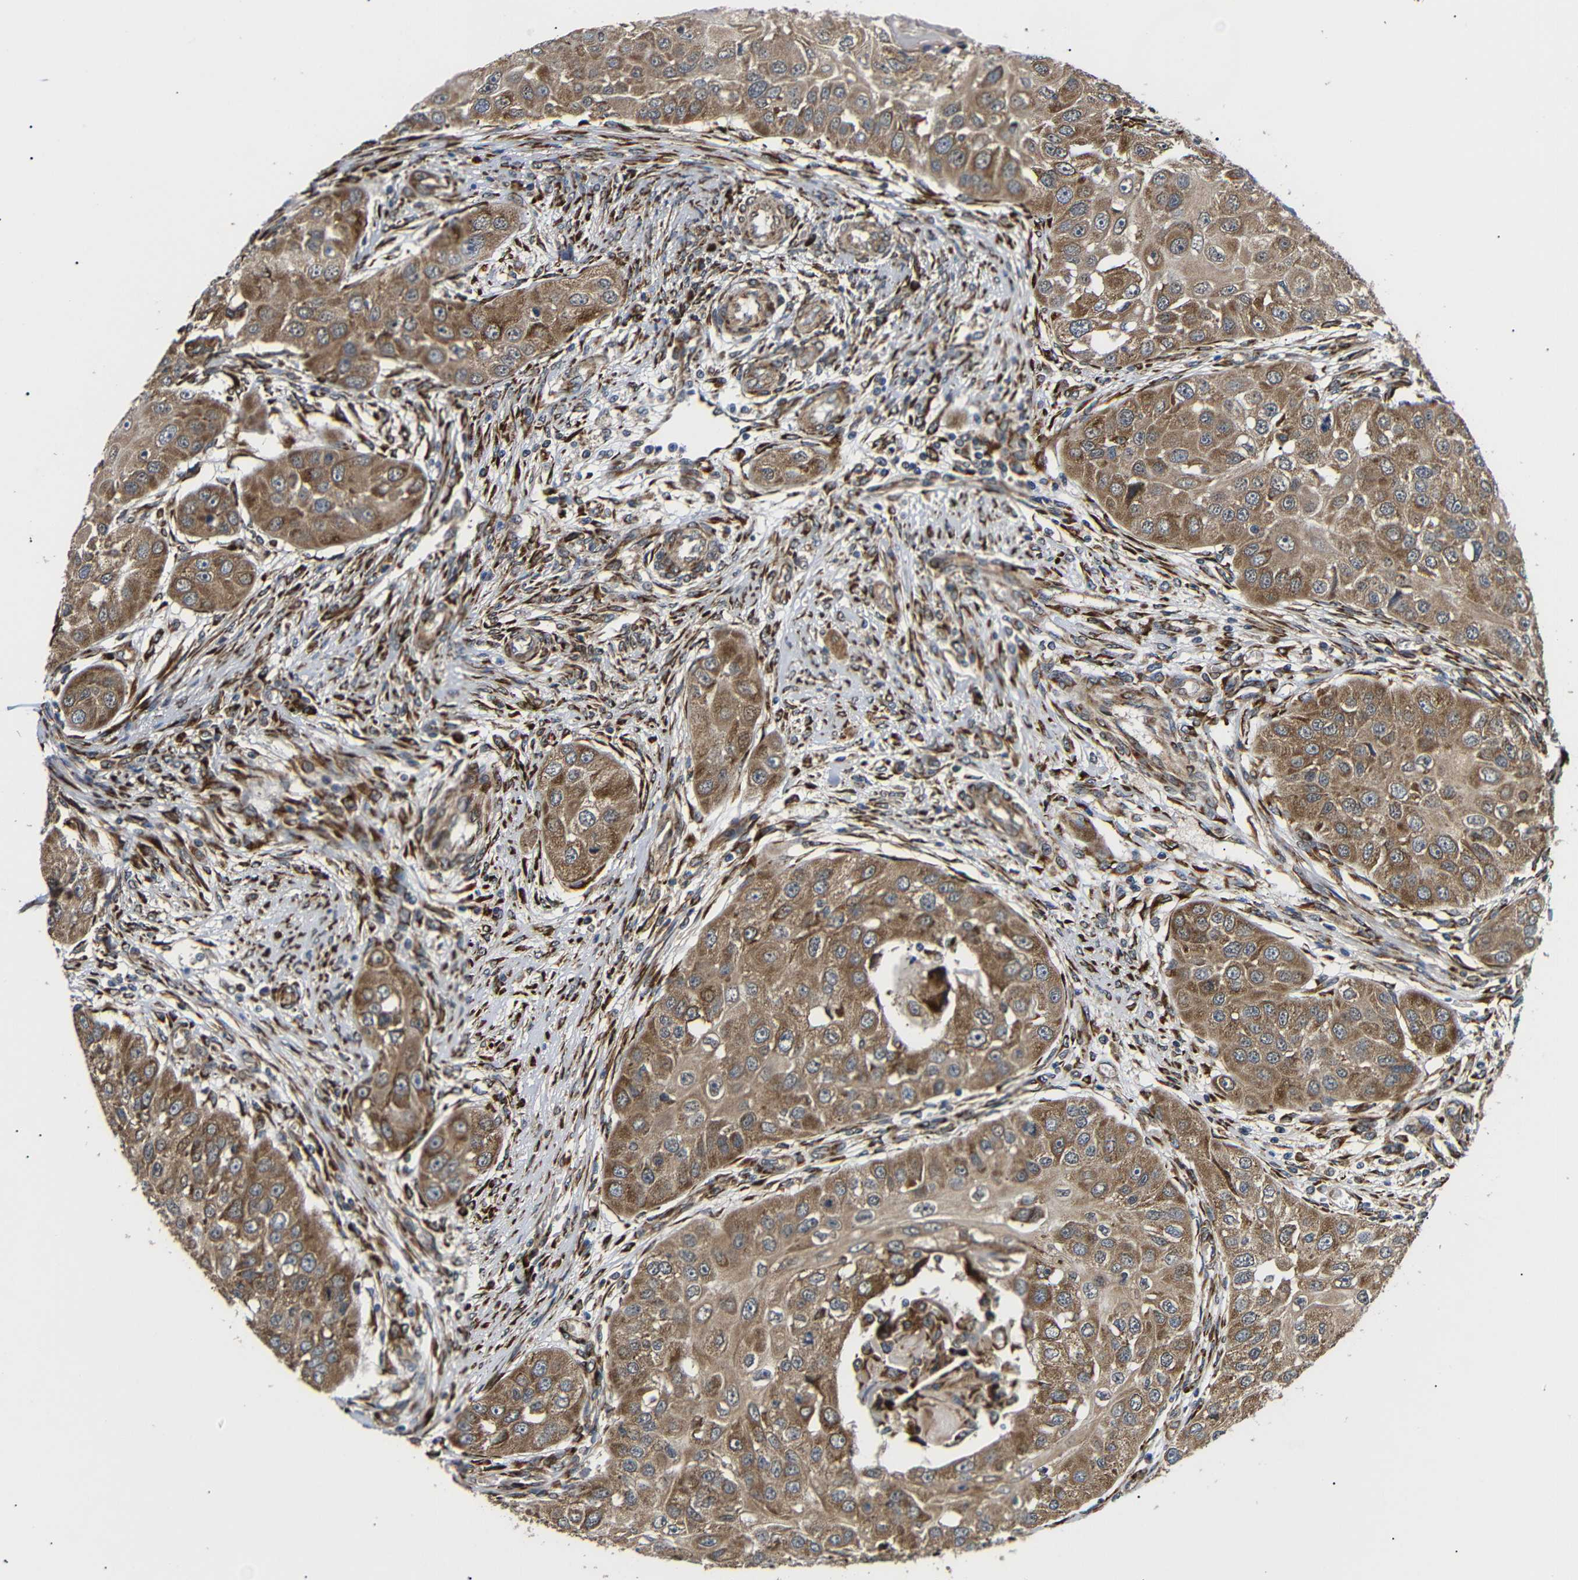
{"staining": {"intensity": "moderate", "quantity": ">75%", "location": "cytoplasmic/membranous"}, "tissue": "head and neck cancer", "cell_type": "Tumor cells", "image_type": "cancer", "snomed": [{"axis": "morphology", "description": "Normal tissue, NOS"}, {"axis": "morphology", "description": "Squamous cell carcinoma, NOS"}, {"axis": "topography", "description": "Skeletal muscle"}, {"axis": "topography", "description": "Head-Neck"}], "caption": "DAB immunohistochemical staining of head and neck cancer (squamous cell carcinoma) shows moderate cytoplasmic/membranous protein expression in approximately >75% of tumor cells.", "gene": "KANK4", "patient": {"sex": "male", "age": 51}}